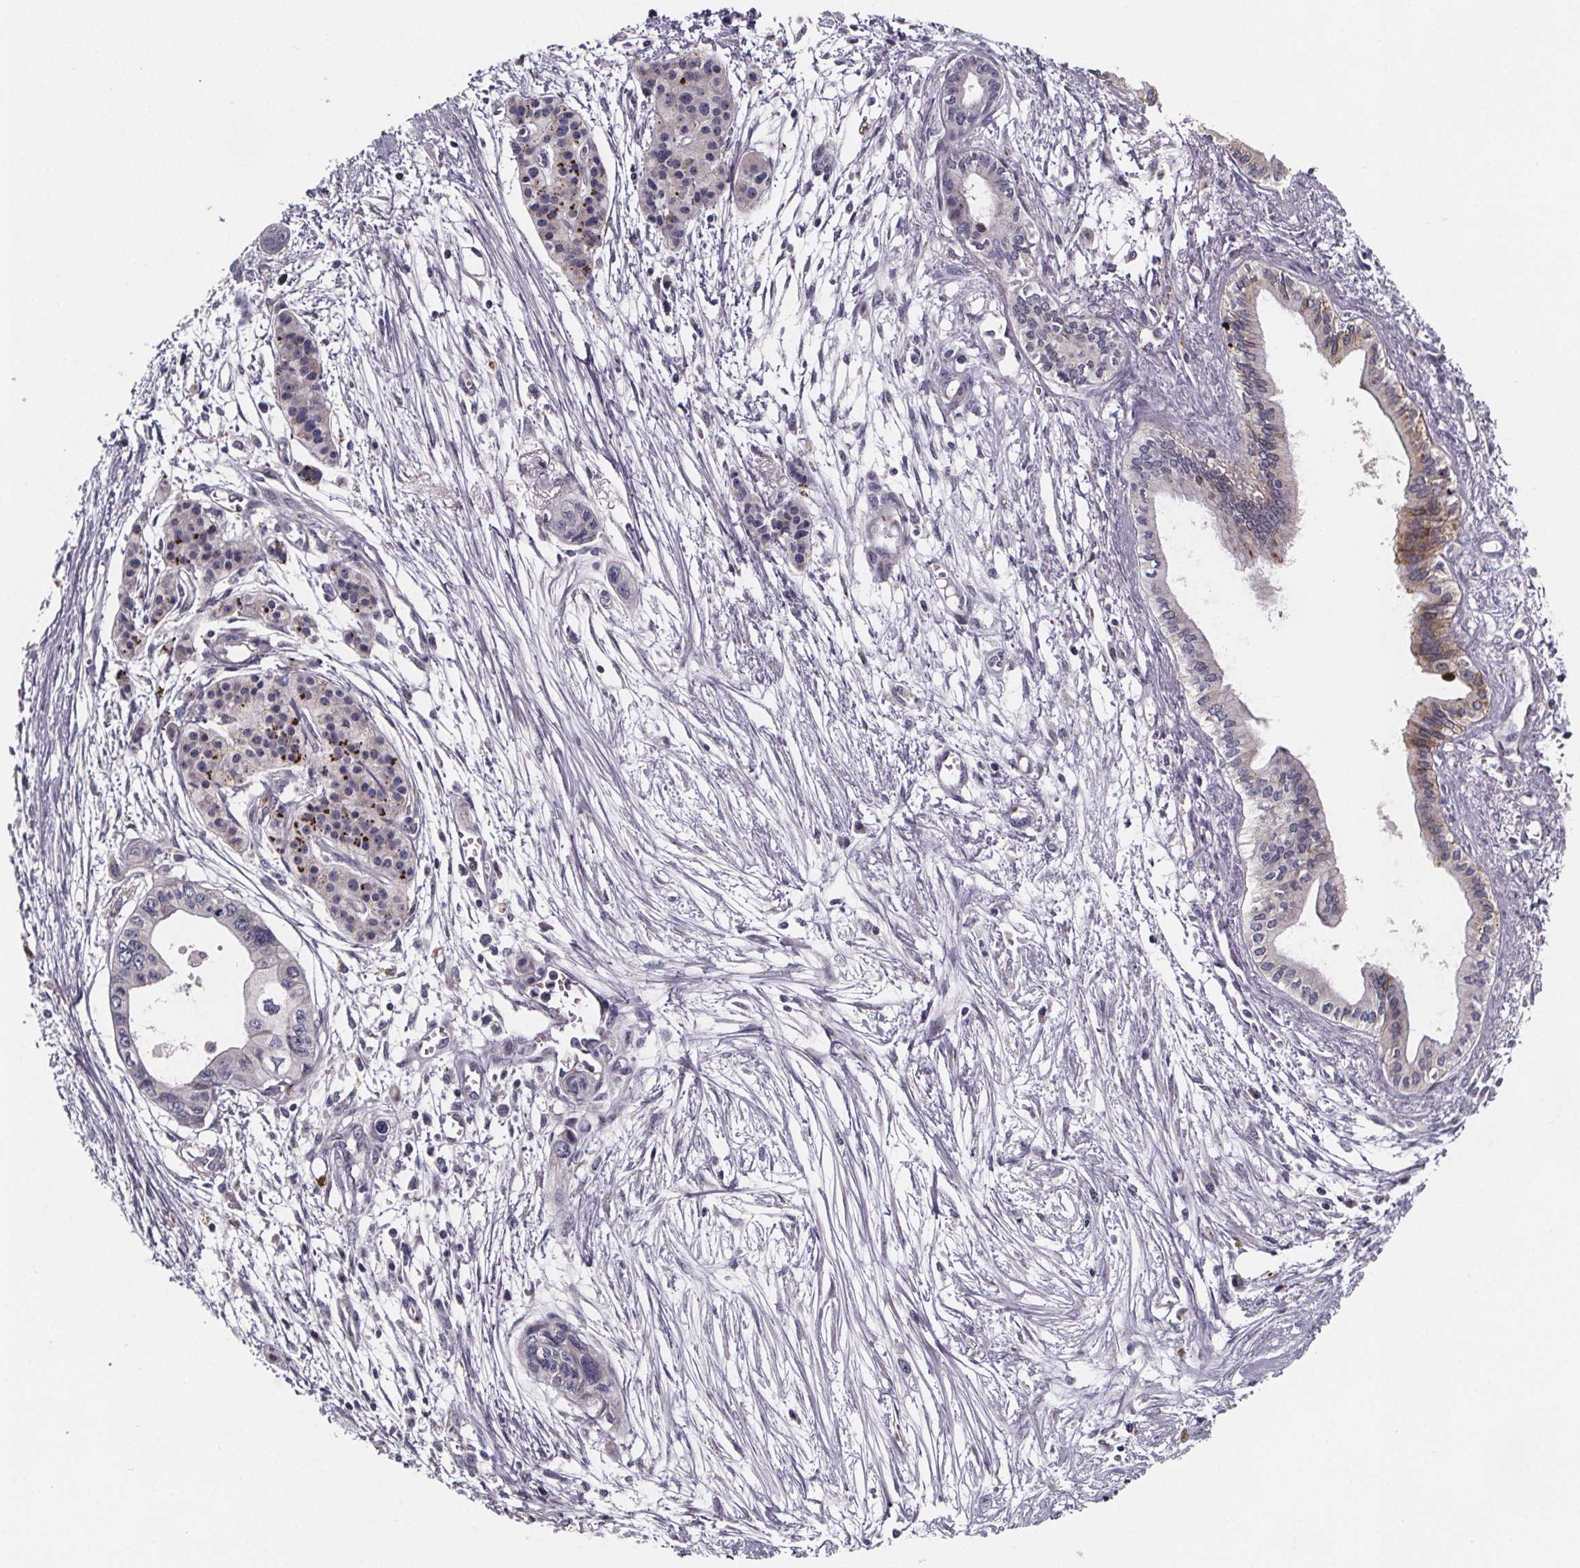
{"staining": {"intensity": "moderate", "quantity": "<25%", "location": "cytoplasmic/membranous"}, "tissue": "pancreatic cancer", "cell_type": "Tumor cells", "image_type": "cancer", "snomed": [{"axis": "morphology", "description": "Adenocarcinoma, NOS"}, {"axis": "topography", "description": "Pancreas"}], "caption": "Pancreatic cancer stained with a protein marker displays moderate staining in tumor cells.", "gene": "NDST1", "patient": {"sex": "female", "age": 76}}